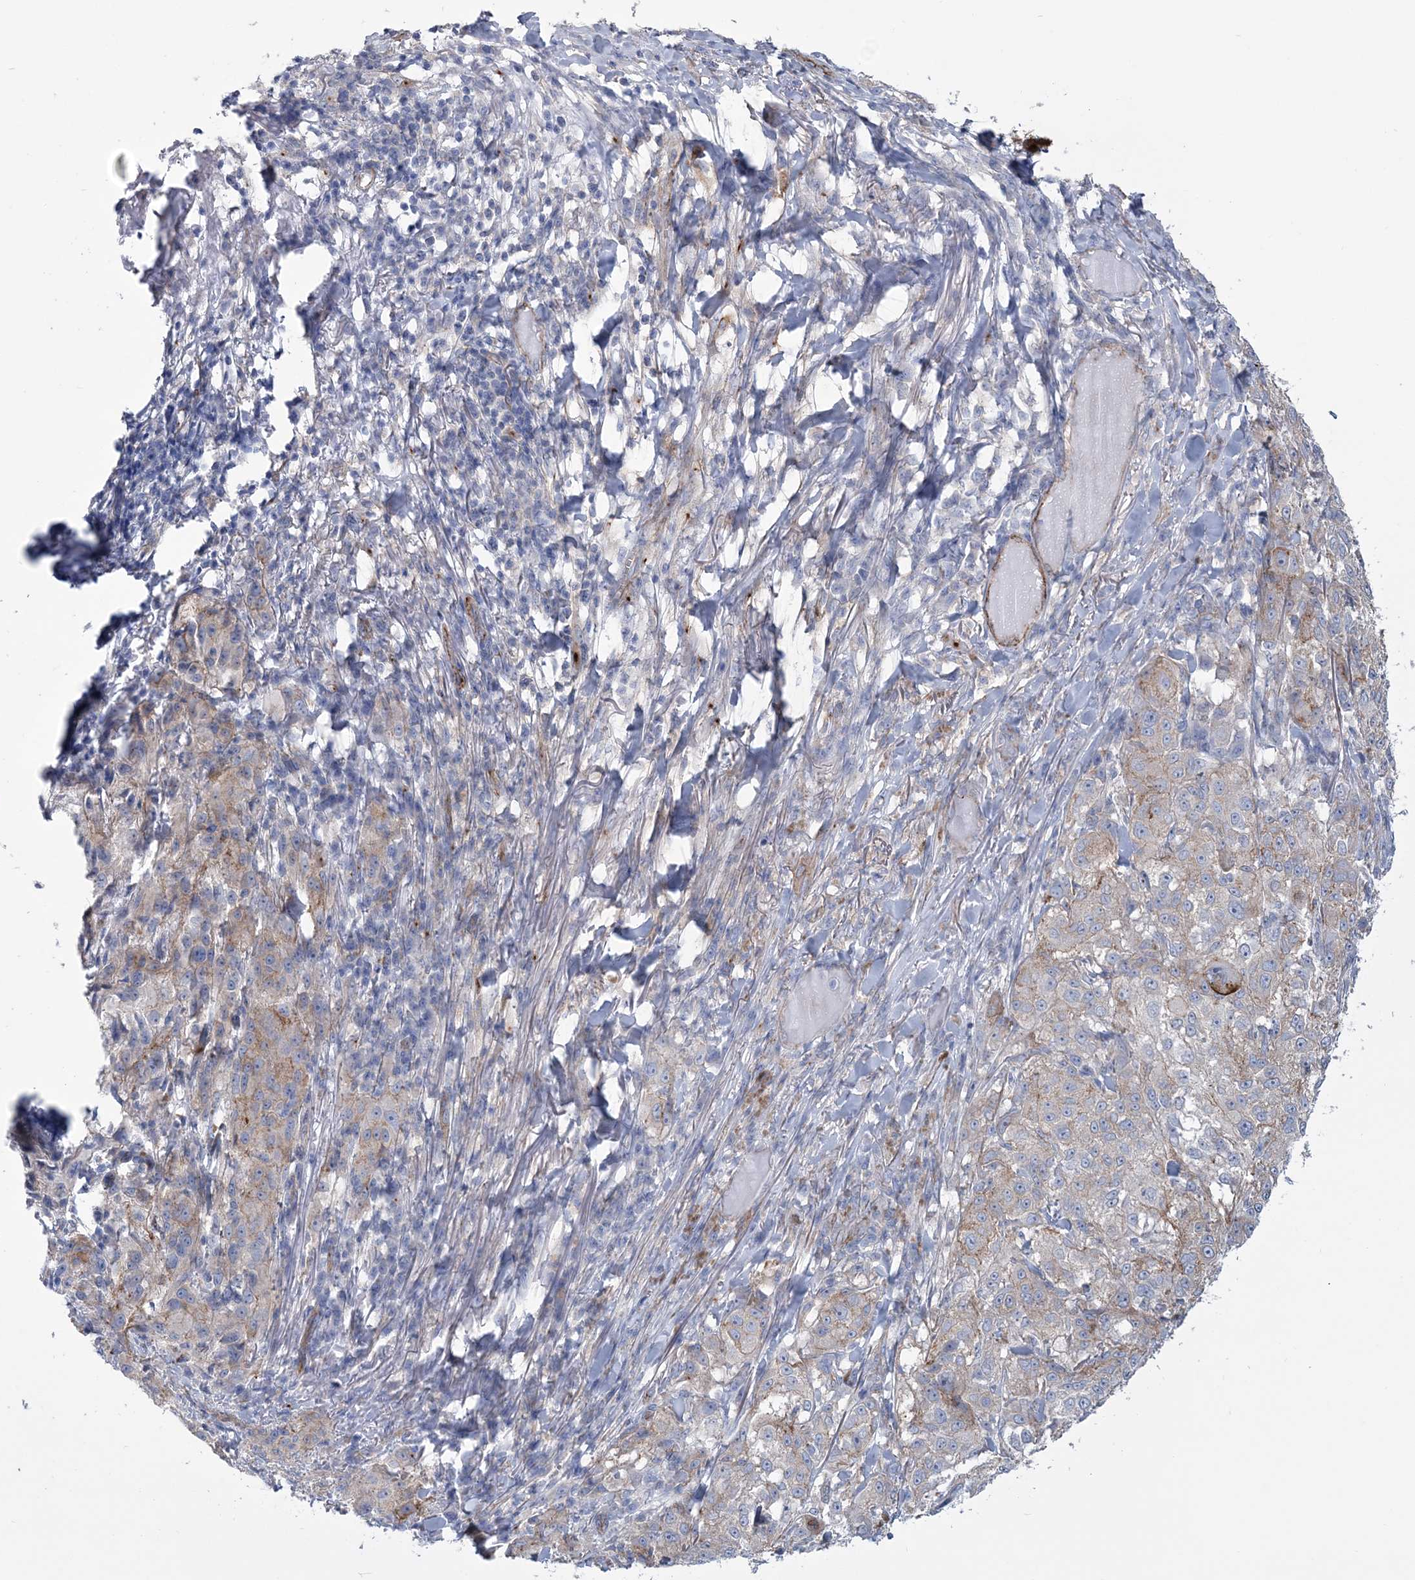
{"staining": {"intensity": "weak", "quantity": "<25%", "location": "cytoplasmic/membranous"}, "tissue": "melanoma", "cell_type": "Tumor cells", "image_type": "cancer", "snomed": [{"axis": "morphology", "description": "Necrosis, NOS"}, {"axis": "morphology", "description": "Malignant melanoma, NOS"}, {"axis": "topography", "description": "Skin"}], "caption": "Melanoma stained for a protein using immunohistochemistry (IHC) exhibits no staining tumor cells.", "gene": "RAB11FIP5", "patient": {"sex": "female", "age": 87}}